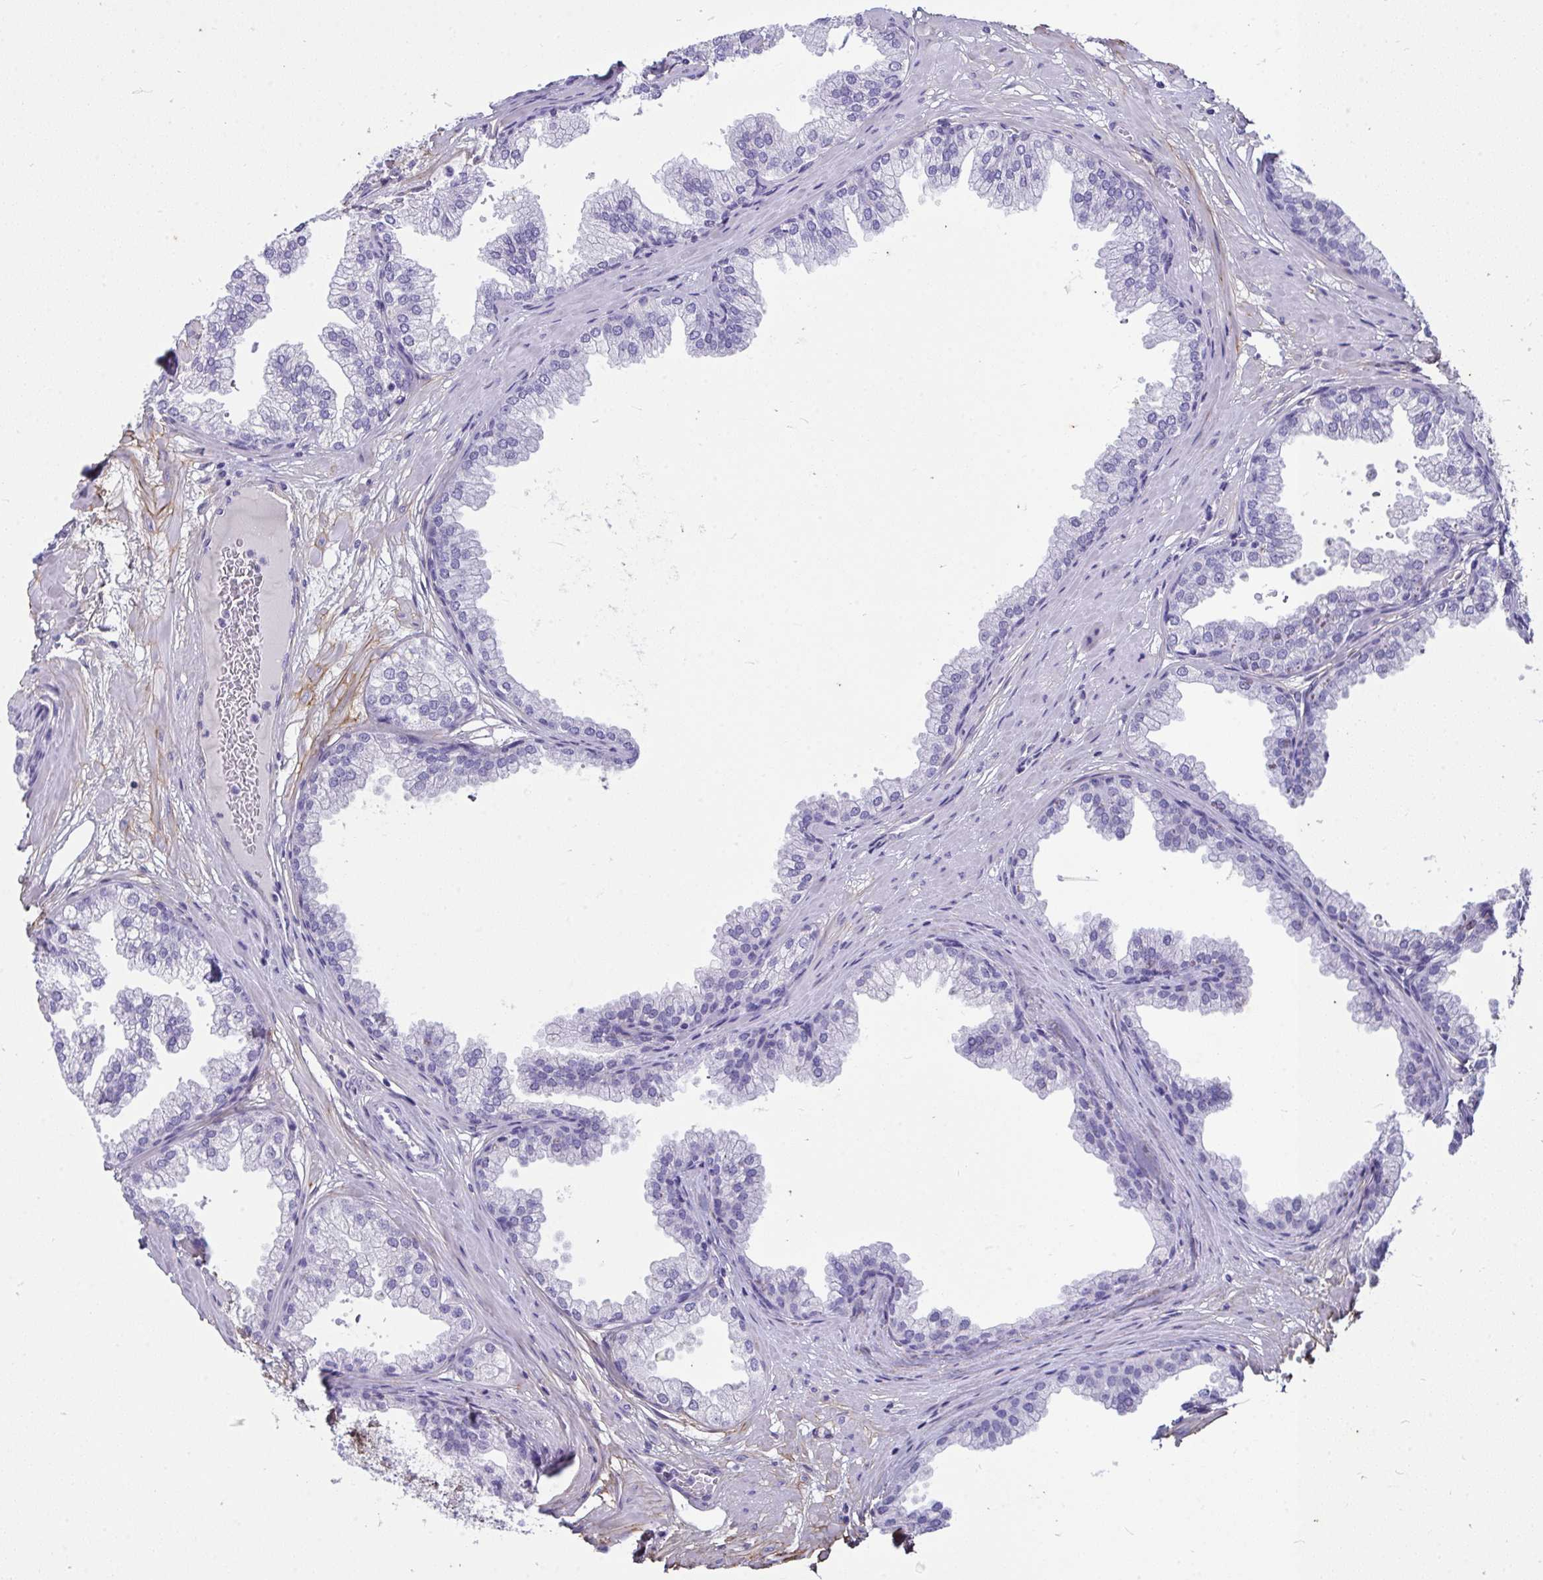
{"staining": {"intensity": "negative", "quantity": "none", "location": "none"}, "tissue": "prostate", "cell_type": "Glandular cells", "image_type": "normal", "snomed": [{"axis": "morphology", "description": "Normal tissue, NOS"}, {"axis": "topography", "description": "Prostate"}], "caption": "The immunohistochemistry (IHC) histopathology image has no significant expression in glandular cells of prostate. (Stains: DAB immunohistochemistry with hematoxylin counter stain, Microscopy: brightfield microscopy at high magnification).", "gene": "LHFPL6", "patient": {"sex": "male", "age": 37}}